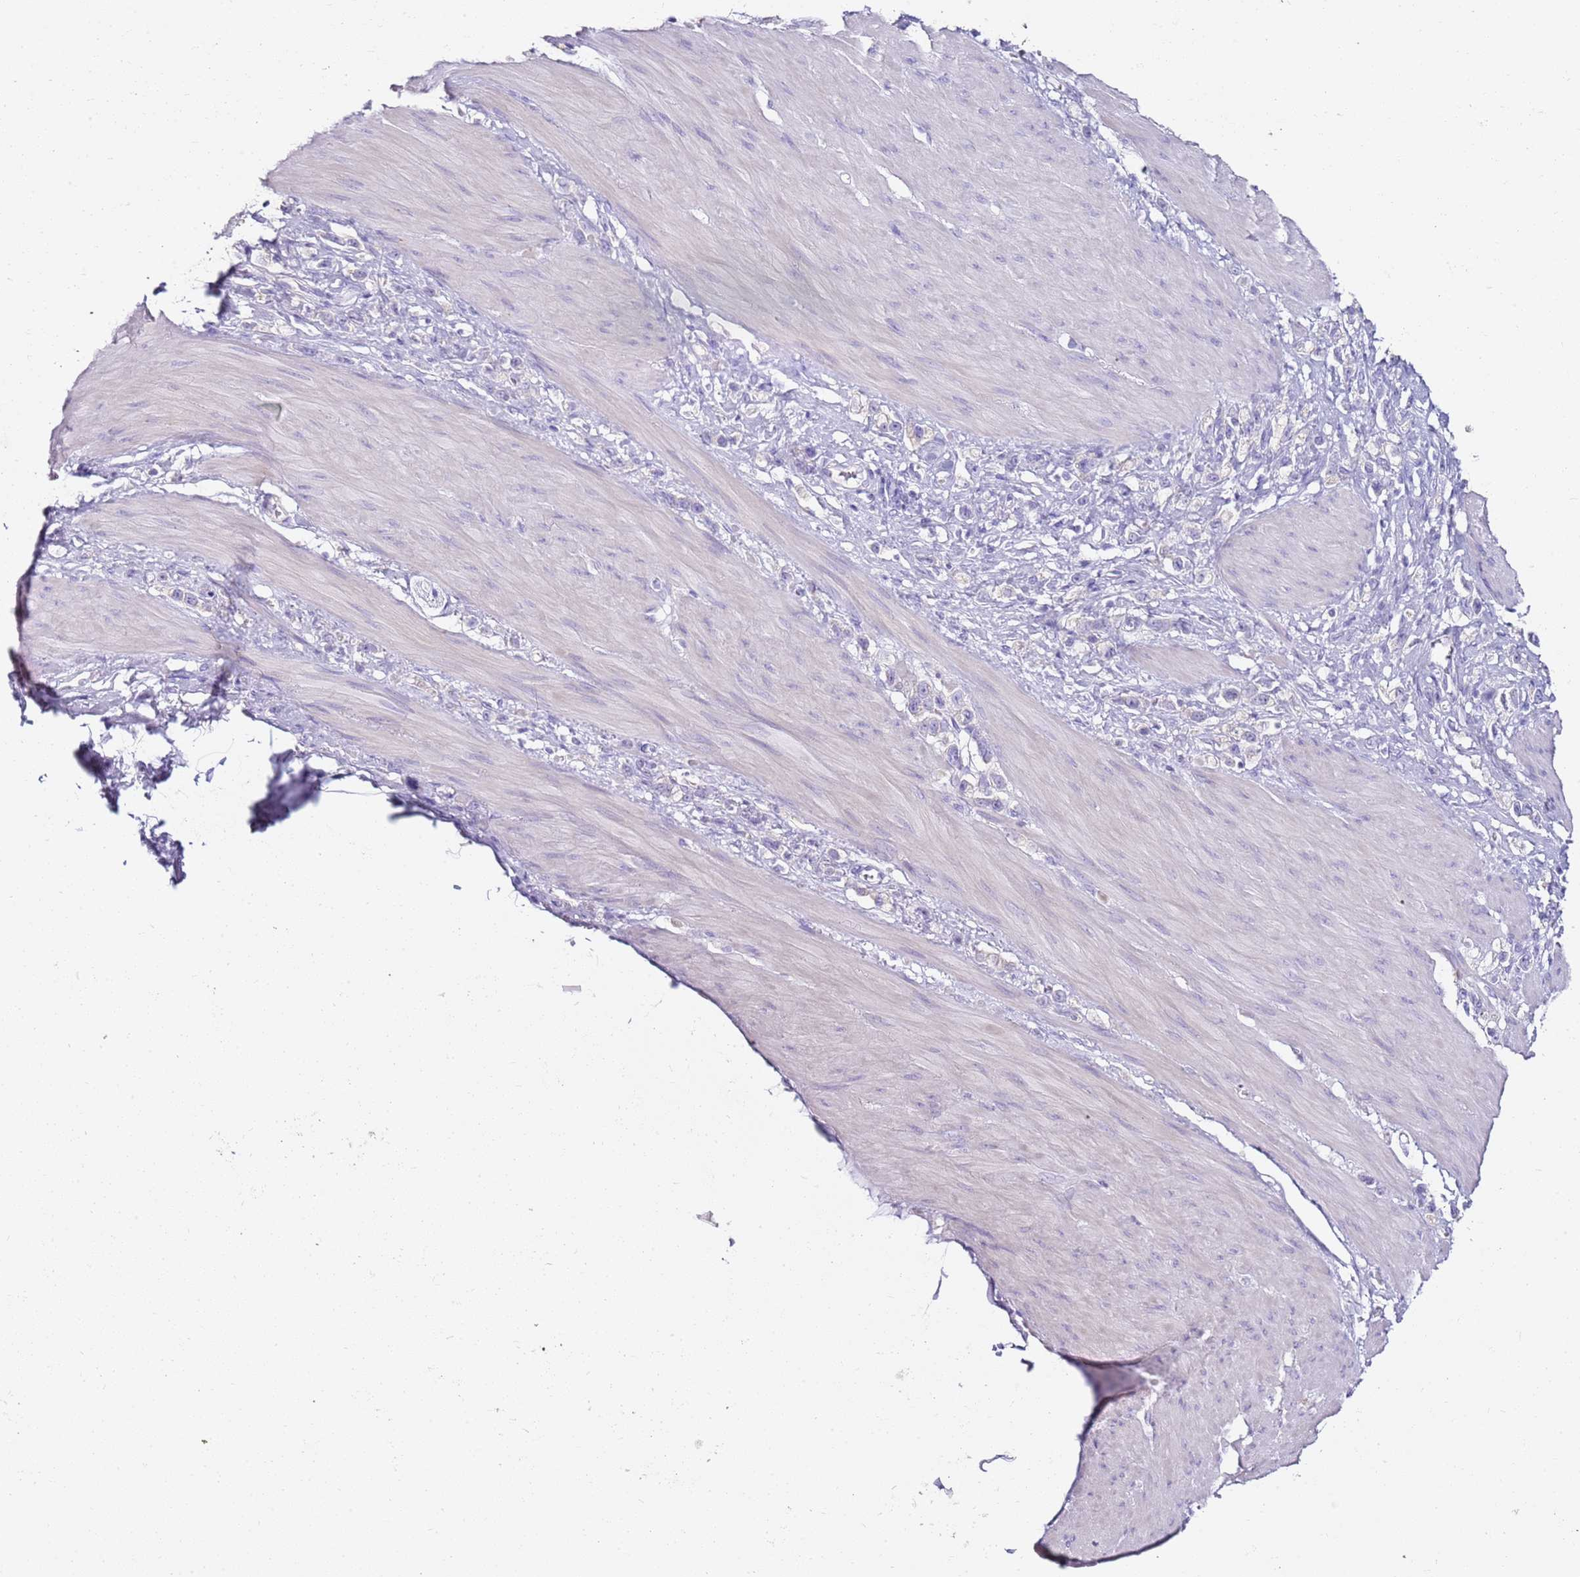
{"staining": {"intensity": "negative", "quantity": "none", "location": "none"}, "tissue": "stomach cancer", "cell_type": "Tumor cells", "image_type": "cancer", "snomed": [{"axis": "morphology", "description": "Adenocarcinoma, NOS"}, {"axis": "topography", "description": "Stomach"}], "caption": "The micrograph displays no staining of tumor cells in stomach cancer. (Immunohistochemistry (ihc), brightfield microscopy, high magnification).", "gene": "MYBPC3", "patient": {"sex": "female", "age": 65}}